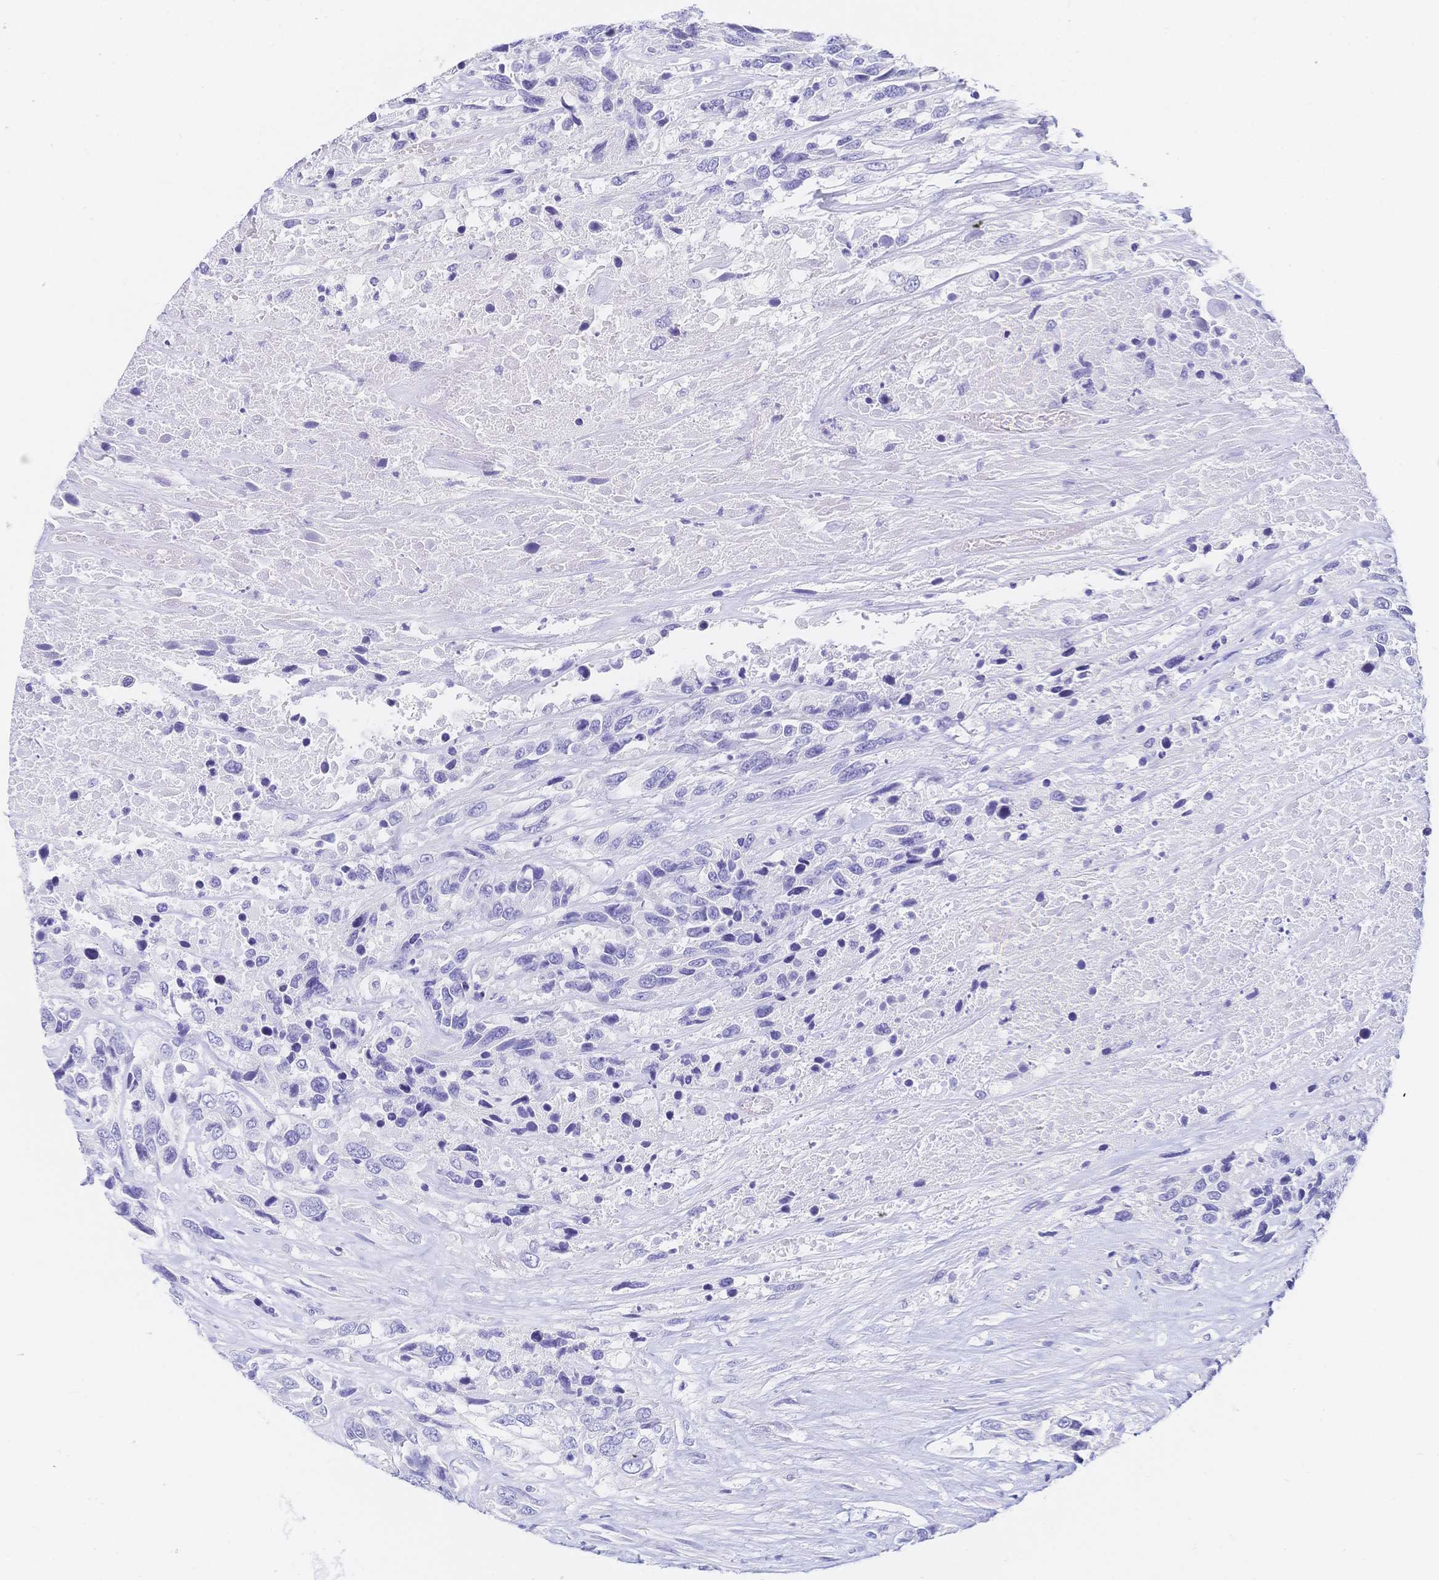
{"staining": {"intensity": "negative", "quantity": "none", "location": "none"}, "tissue": "urothelial cancer", "cell_type": "Tumor cells", "image_type": "cancer", "snomed": [{"axis": "morphology", "description": "Urothelial carcinoma, High grade"}, {"axis": "topography", "description": "Urinary bladder"}], "caption": "High power microscopy photomicrograph of an IHC micrograph of urothelial carcinoma (high-grade), revealing no significant positivity in tumor cells. (DAB (3,3'-diaminobenzidine) IHC with hematoxylin counter stain).", "gene": "MEP1B", "patient": {"sex": "female", "age": 70}}